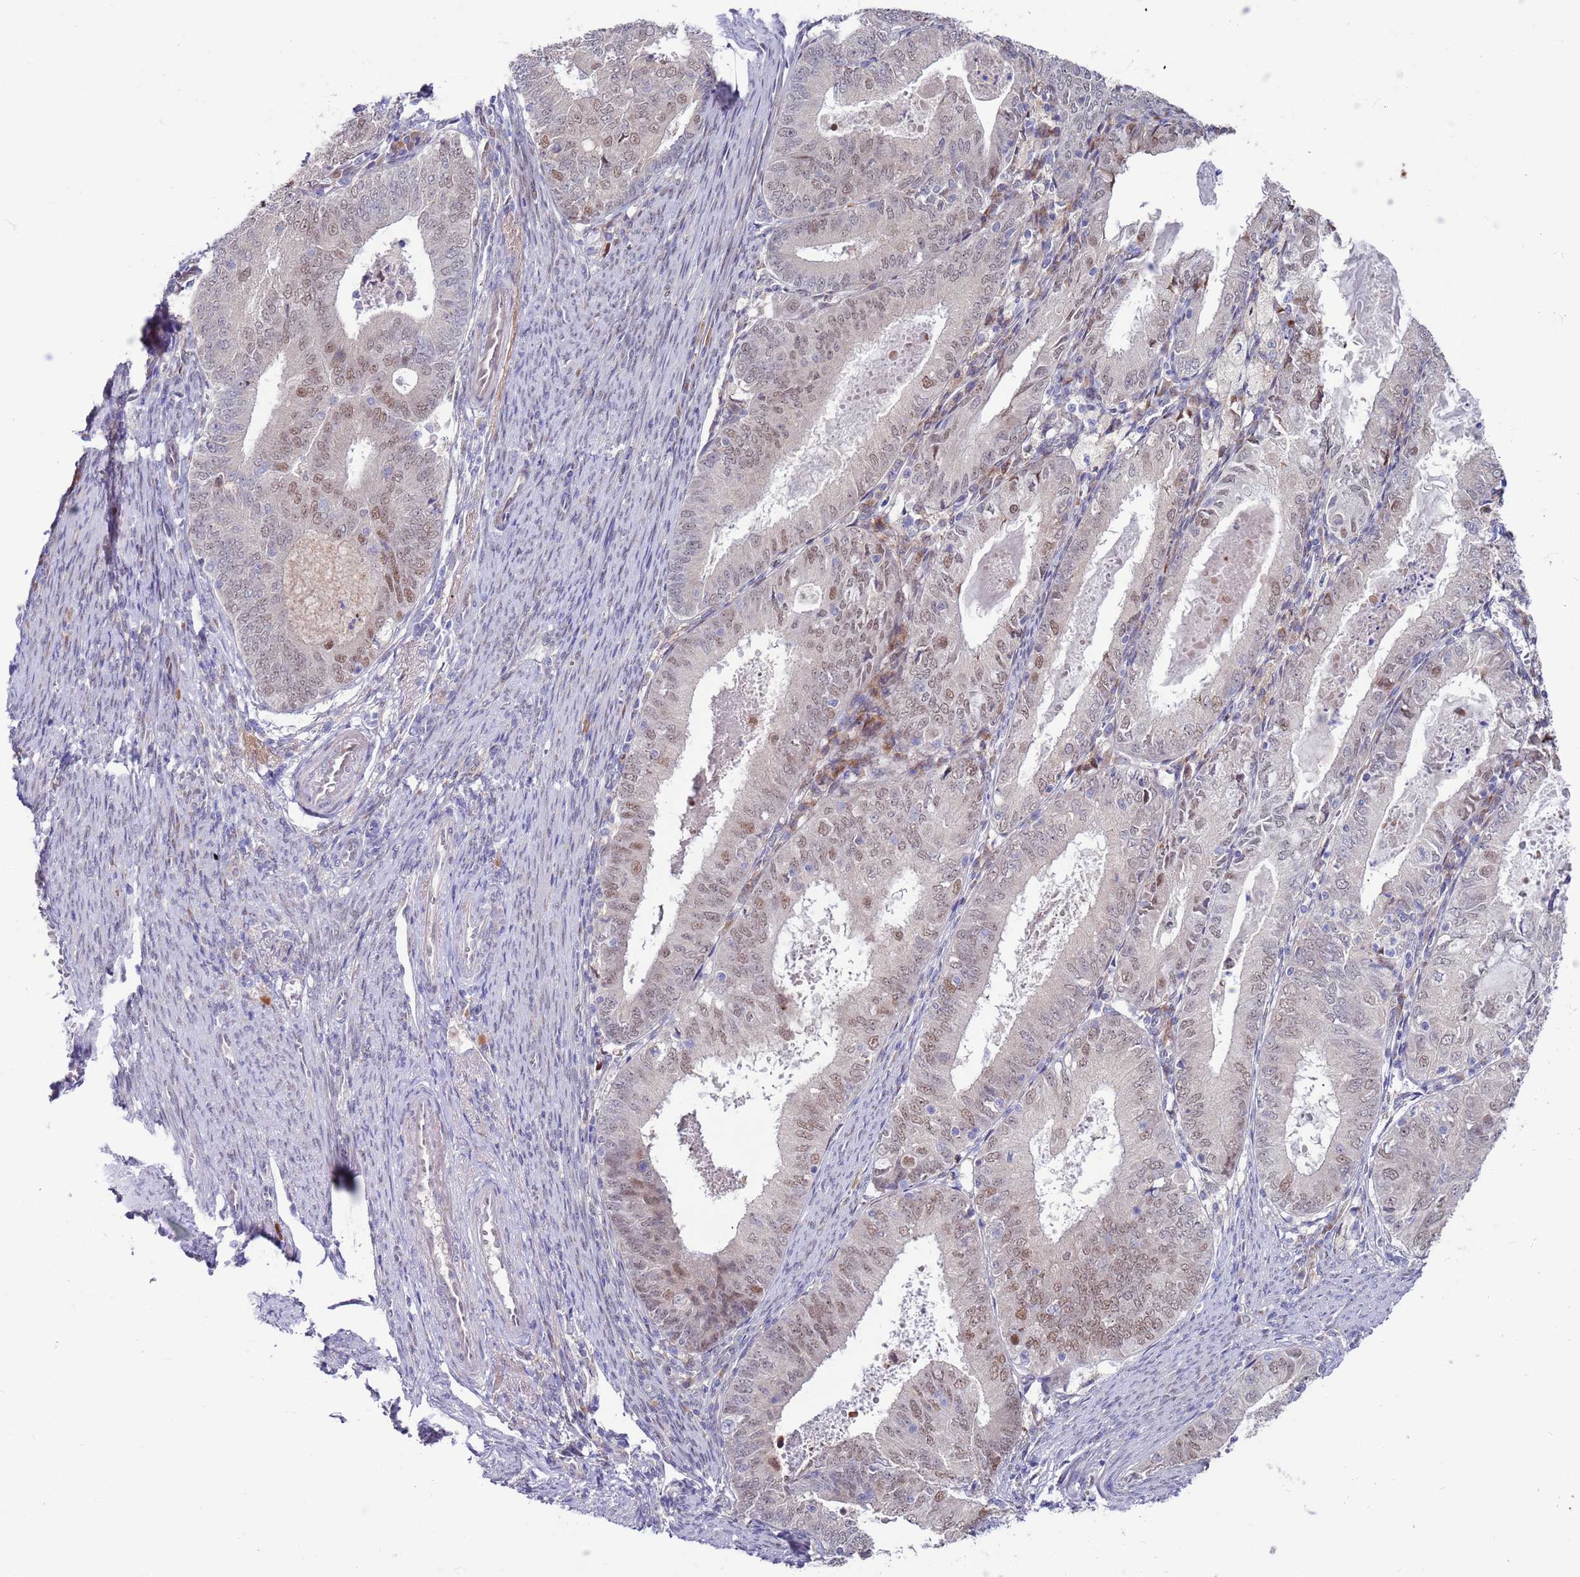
{"staining": {"intensity": "weak", "quantity": "25%-75%", "location": "cytoplasmic/membranous,nuclear"}, "tissue": "endometrial cancer", "cell_type": "Tumor cells", "image_type": "cancer", "snomed": [{"axis": "morphology", "description": "Adenocarcinoma, NOS"}, {"axis": "topography", "description": "Endometrium"}], "caption": "Immunohistochemical staining of endometrial cancer (adenocarcinoma) exhibits low levels of weak cytoplasmic/membranous and nuclear expression in approximately 25%-75% of tumor cells. (brown staining indicates protein expression, while blue staining denotes nuclei).", "gene": "FBXO27", "patient": {"sex": "female", "age": 57}}